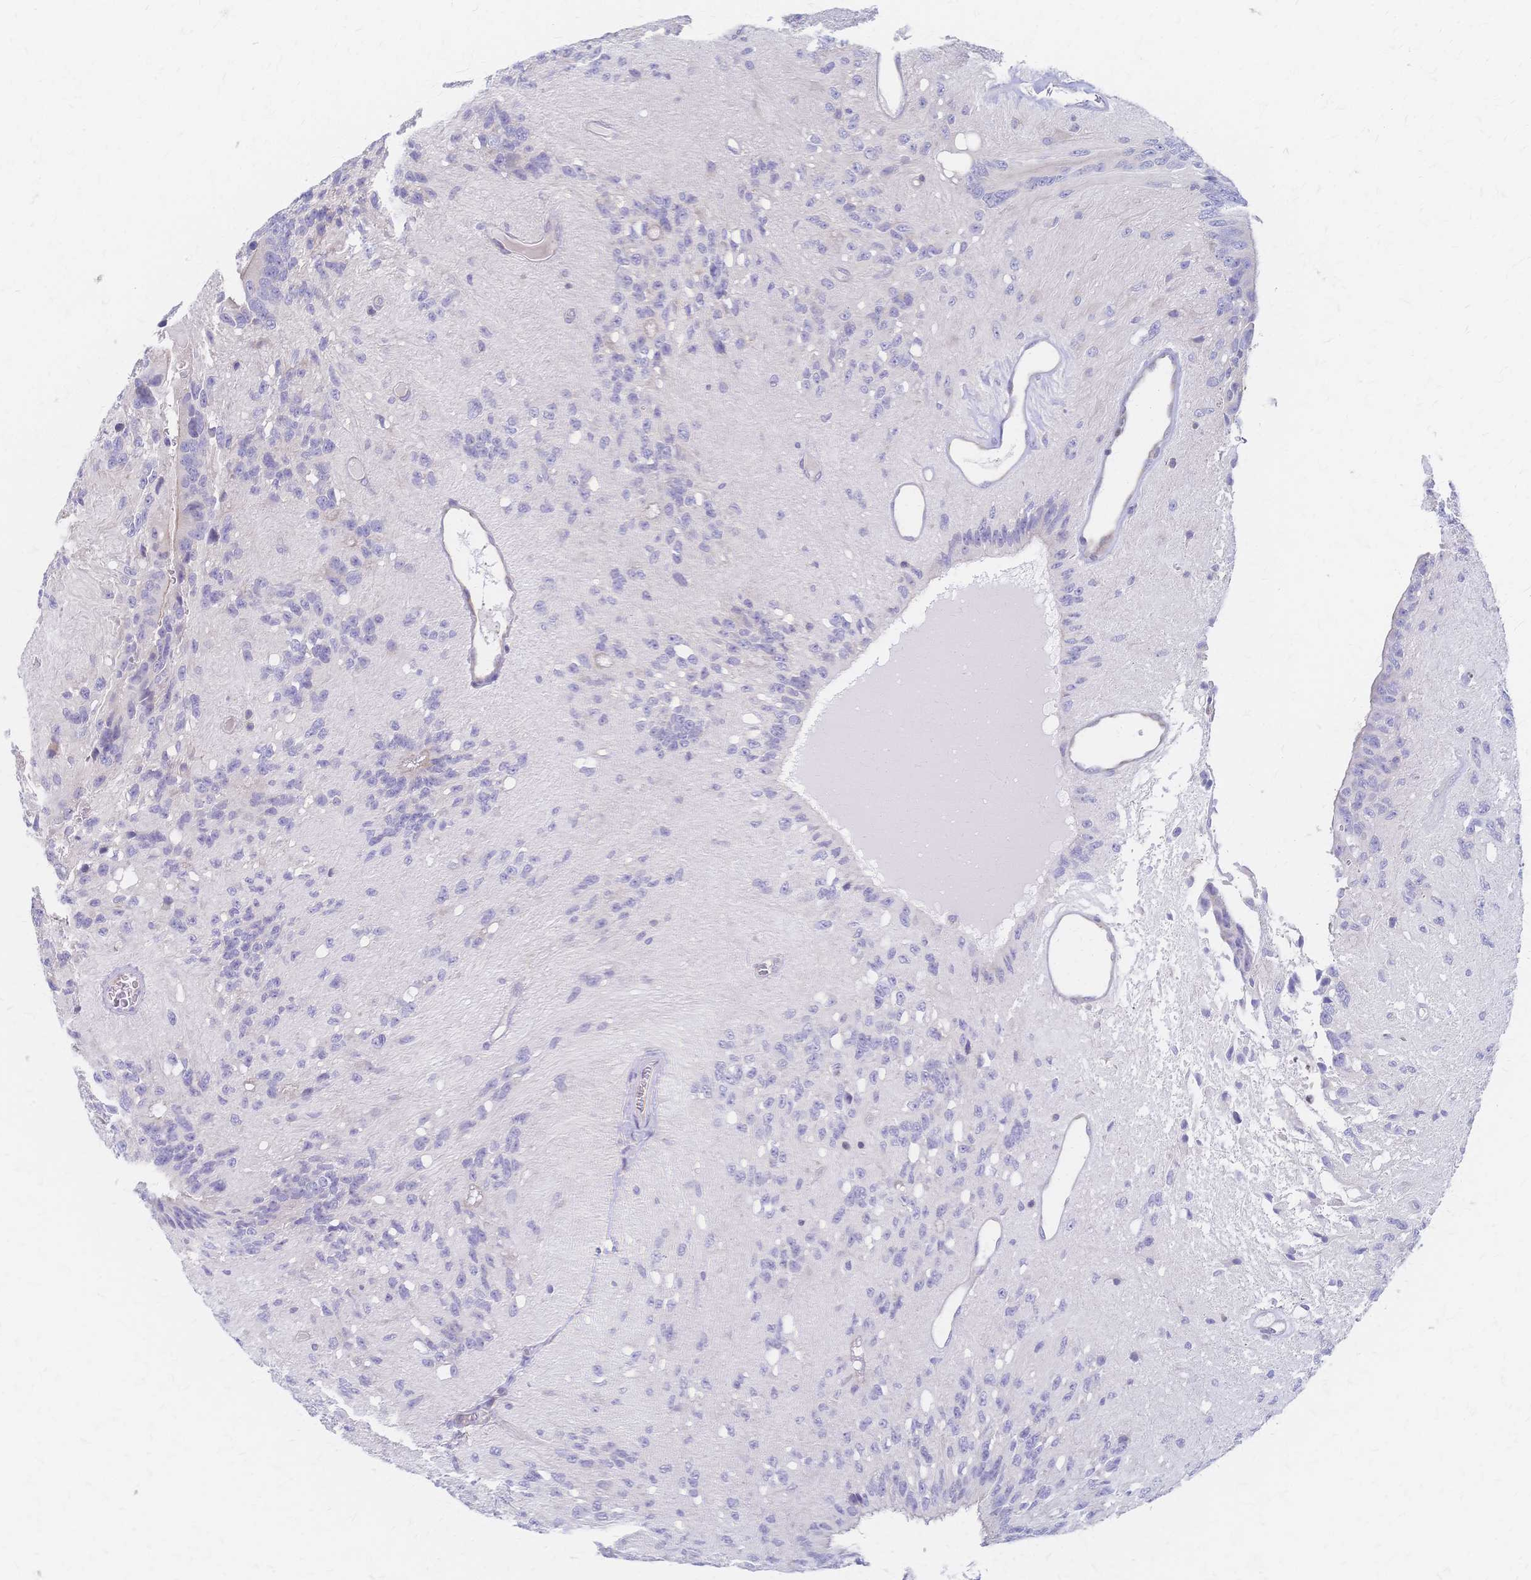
{"staining": {"intensity": "negative", "quantity": "none", "location": "none"}, "tissue": "glioma", "cell_type": "Tumor cells", "image_type": "cancer", "snomed": [{"axis": "morphology", "description": "Glioma, malignant, Low grade"}, {"axis": "topography", "description": "Brain"}], "caption": "The immunohistochemistry (IHC) photomicrograph has no significant staining in tumor cells of glioma tissue.", "gene": "CYB5A", "patient": {"sex": "male", "age": 31}}